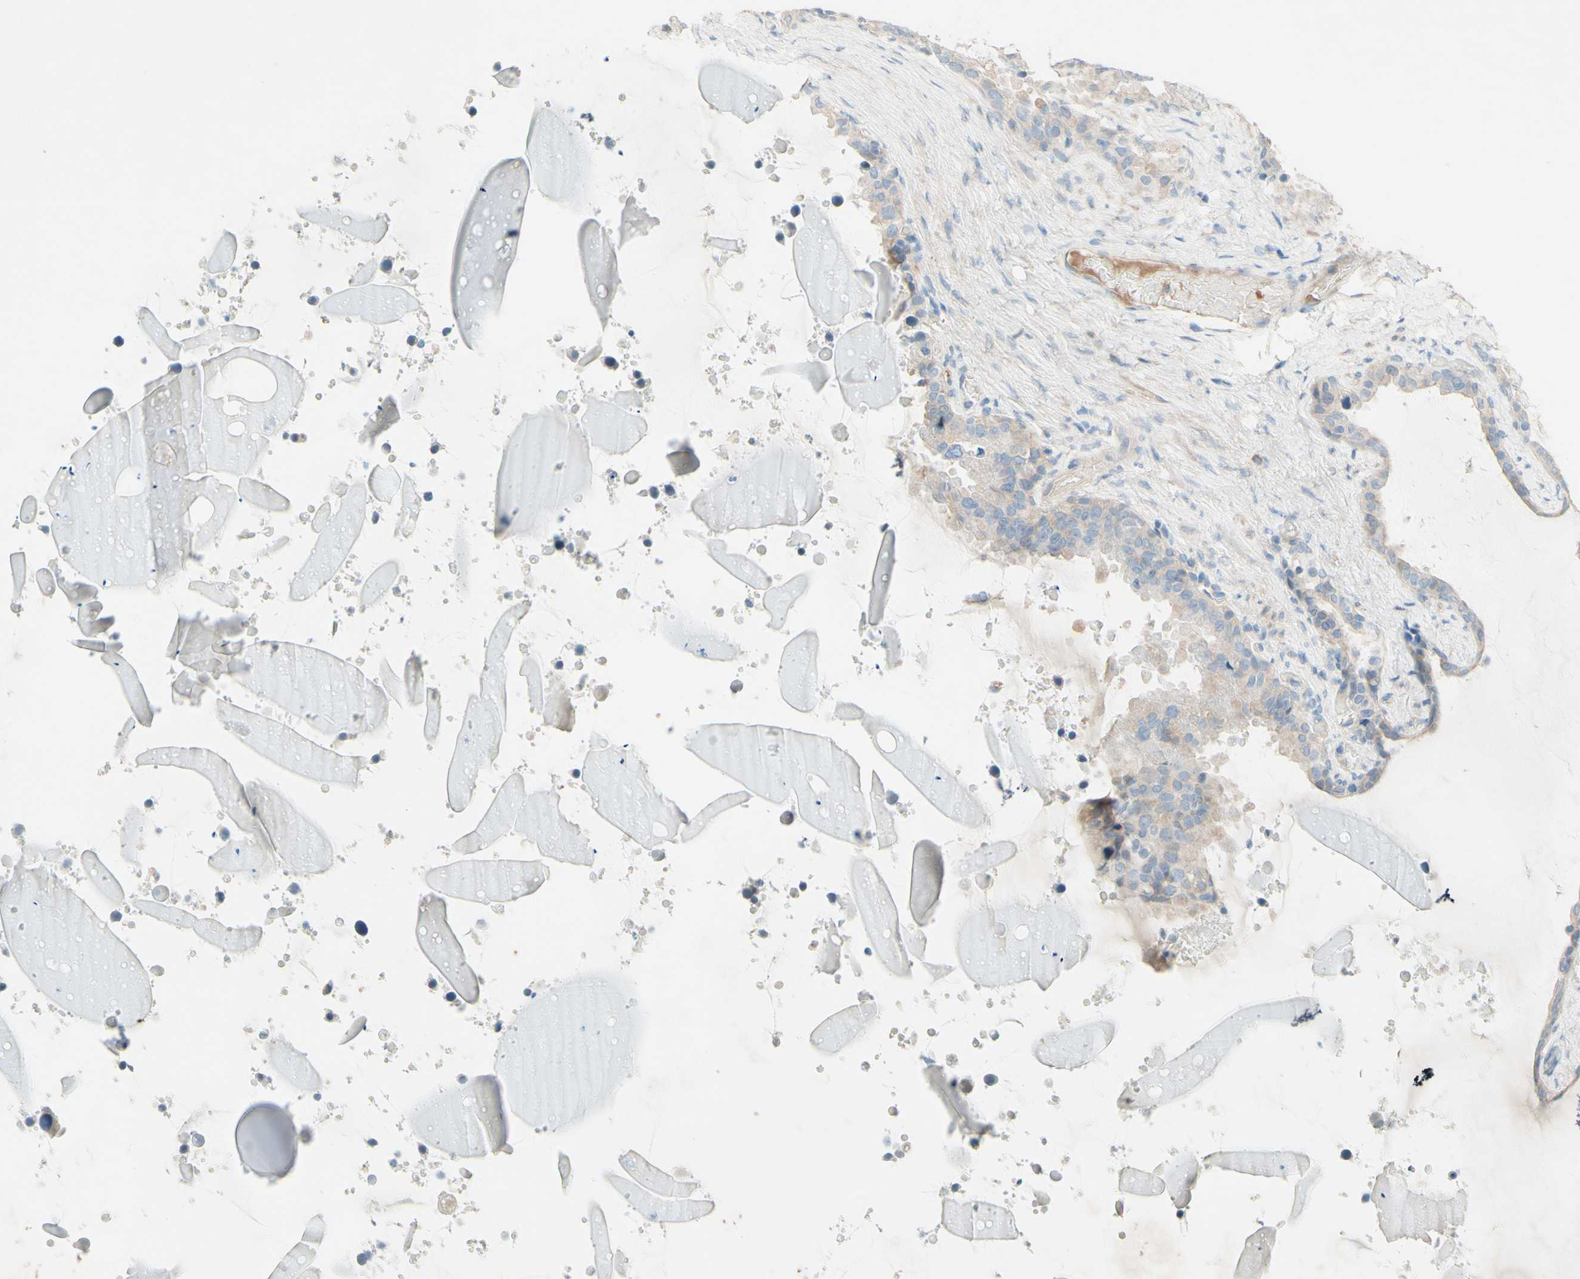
{"staining": {"intensity": "weak", "quantity": ">75%", "location": "cytoplasmic/membranous"}, "tissue": "seminal vesicle", "cell_type": "Glandular cells", "image_type": "normal", "snomed": [{"axis": "morphology", "description": "Normal tissue, NOS"}, {"axis": "topography", "description": "Seminal veicle"}], "caption": "A brown stain labels weak cytoplasmic/membranous staining of a protein in glandular cells of unremarkable seminal vesicle.", "gene": "IL2", "patient": {"sex": "male", "age": 46}}